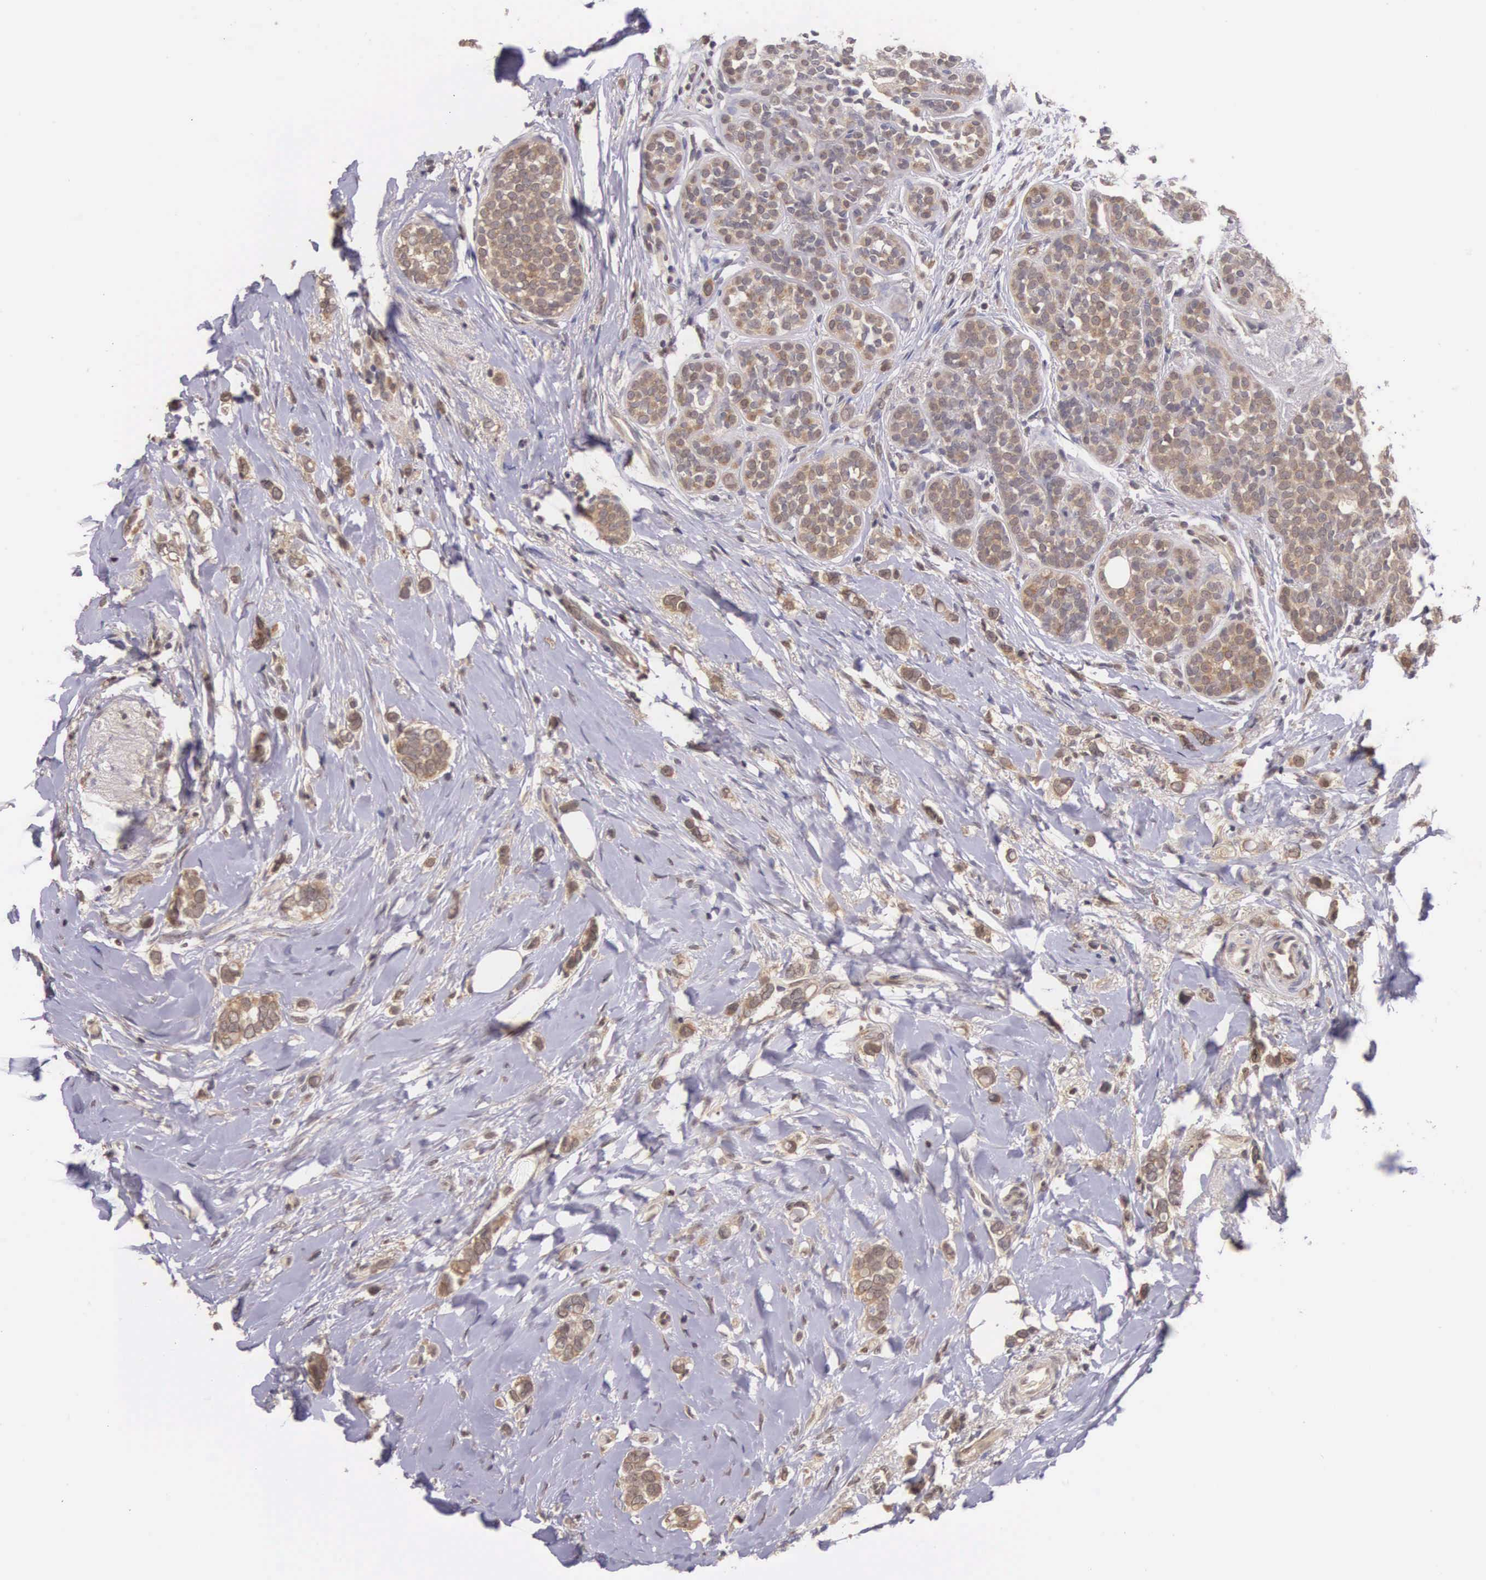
{"staining": {"intensity": "moderate", "quantity": ">75%", "location": "cytoplasmic/membranous"}, "tissue": "breast cancer", "cell_type": "Tumor cells", "image_type": "cancer", "snomed": [{"axis": "morphology", "description": "Duct carcinoma"}, {"axis": "topography", "description": "Breast"}], "caption": "An immunohistochemistry image of tumor tissue is shown. Protein staining in brown labels moderate cytoplasmic/membranous positivity in breast infiltrating ductal carcinoma within tumor cells. The protein of interest is shown in brown color, while the nuclei are stained blue.", "gene": "VASH1", "patient": {"sex": "female", "age": 72}}